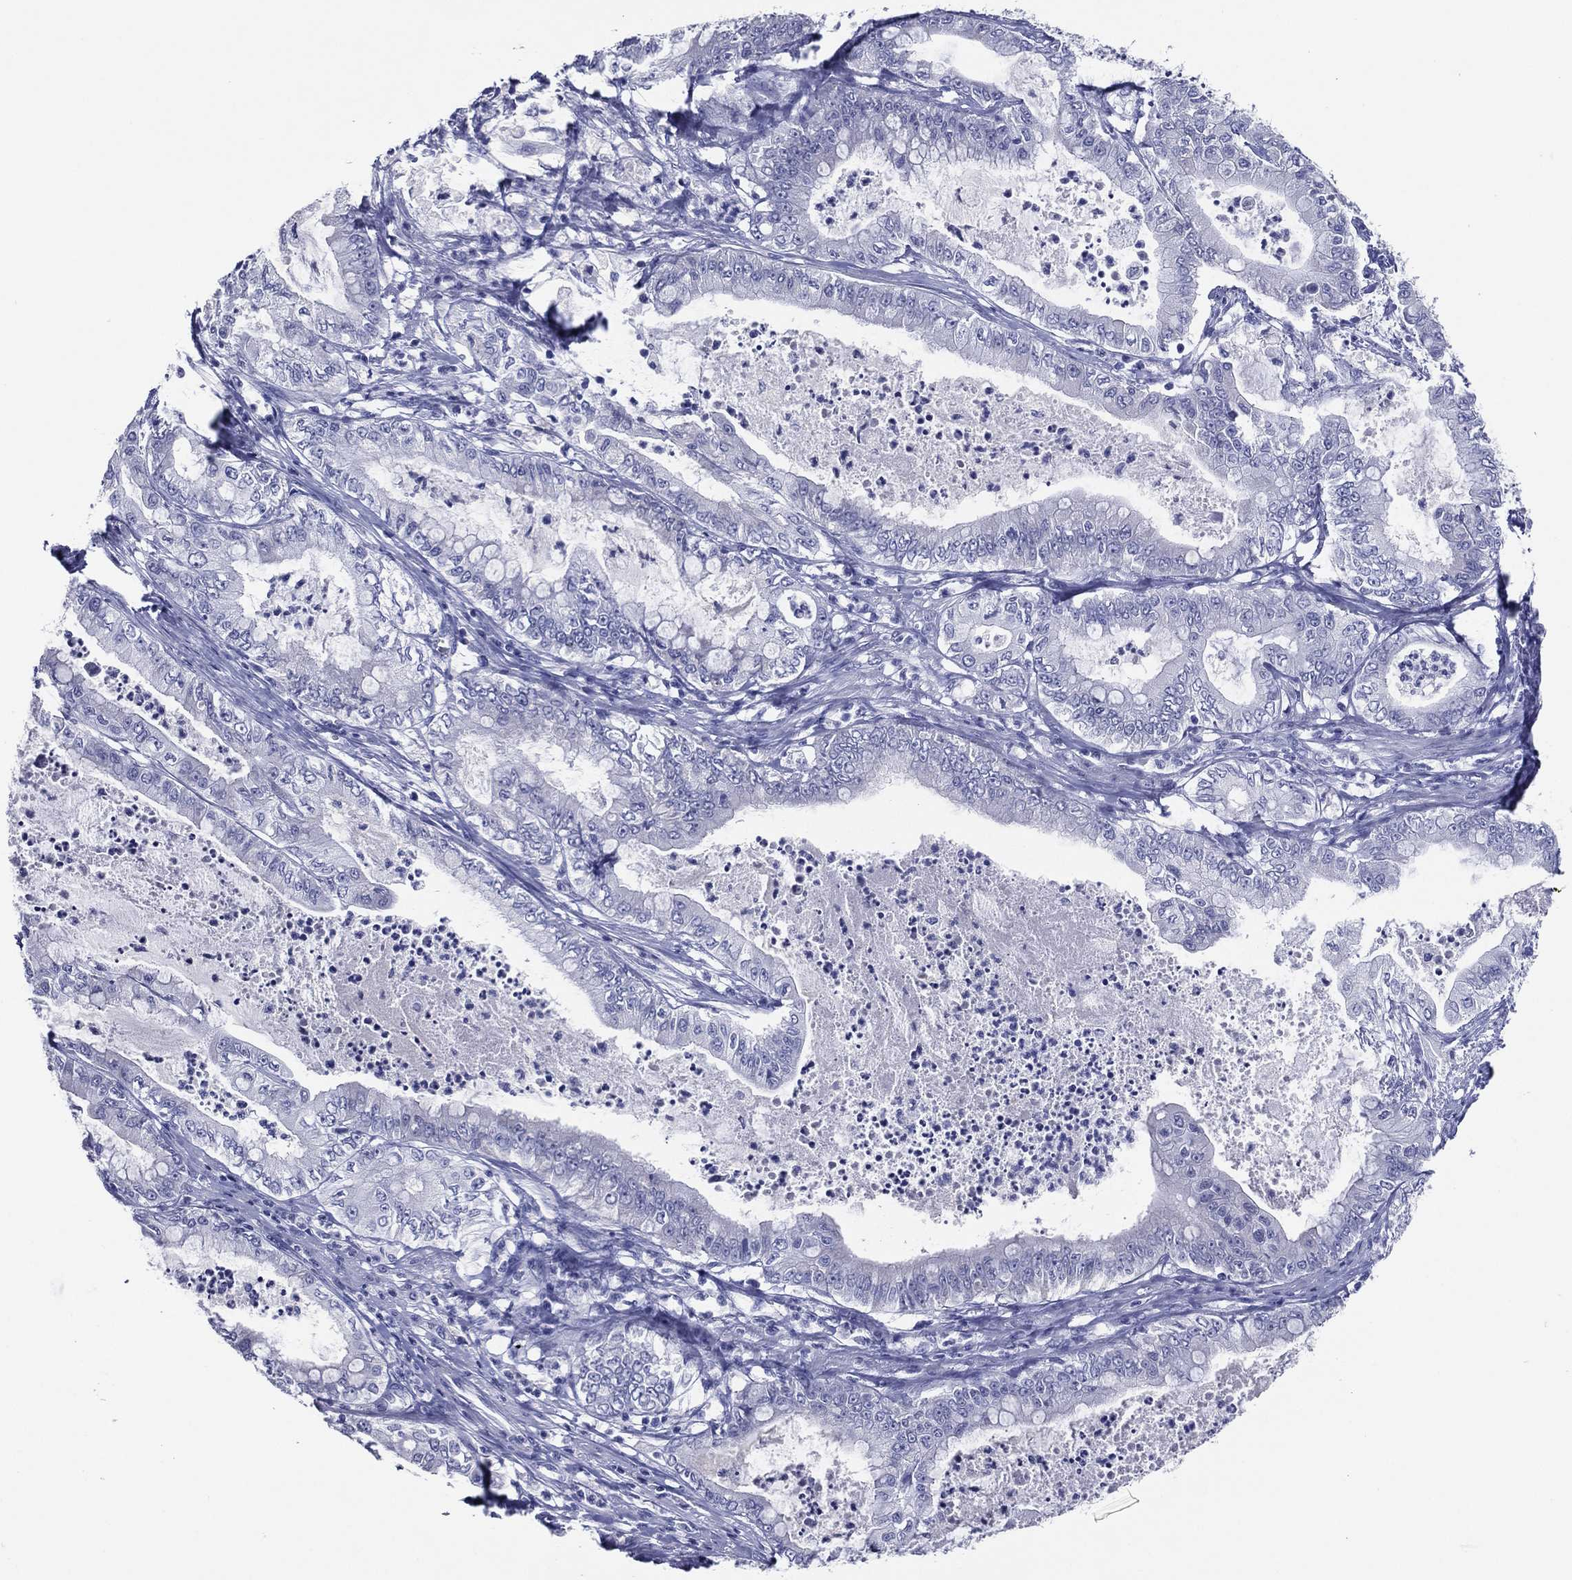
{"staining": {"intensity": "negative", "quantity": "none", "location": "none"}, "tissue": "pancreatic cancer", "cell_type": "Tumor cells", "image_type": "cancer", "snomed": [{"axis": "morphology", "description": "Adenocarcinoma, NOS"}, {"axis": "topography", "description": "Pancreas"}], "caption": "Pancreatic adenocarcinoma was stained to show a protein in brown. There is no significant staining in tumor cells.", "gene": "TFAP2A", "patient": {"sex": "male", "age": 71}}